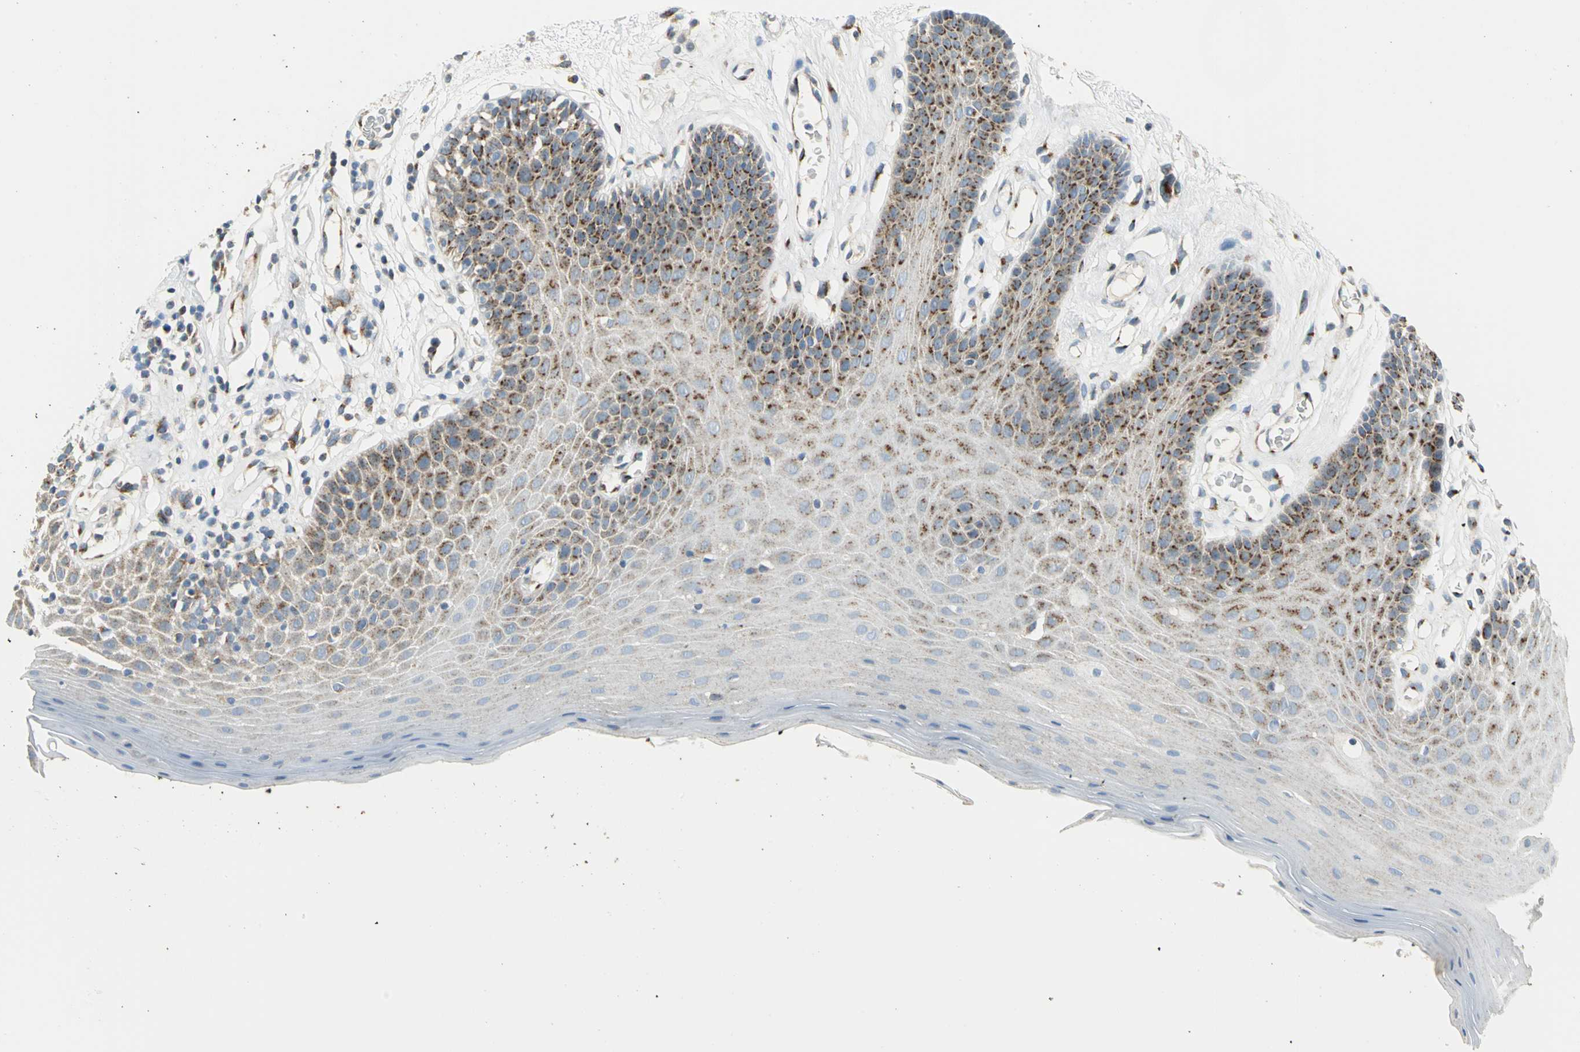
{"staining": {"intensity": "strong", "quantity": "<25%", "location": "cytoplasmic/membranous"}, "tissue": "oral mucosa", "cell_type": "Squamous epithelial cells", "image_type": "normal", "snomed": [{"axis": "morphology", "description": "Normal tissue, NOS"}, {"axis": "morphology", "description": "Squamous cell carcinoma, NOS"}, {"axis": "topography", "description": "Skeletal muscle"}, {"axis": "topography", "description": "Oral tissue"}, {"axis": "topography", "description": "Head-Neck"}], "caption": "About <25% of squamous epithelial cells in benign oral mucosa exhibit strong cytoplasmic/membranous protein expression as visualized by brown immunohistochemical staining.", "gene": "GPR3", "patient": {"sex": "male", "age": 71}}